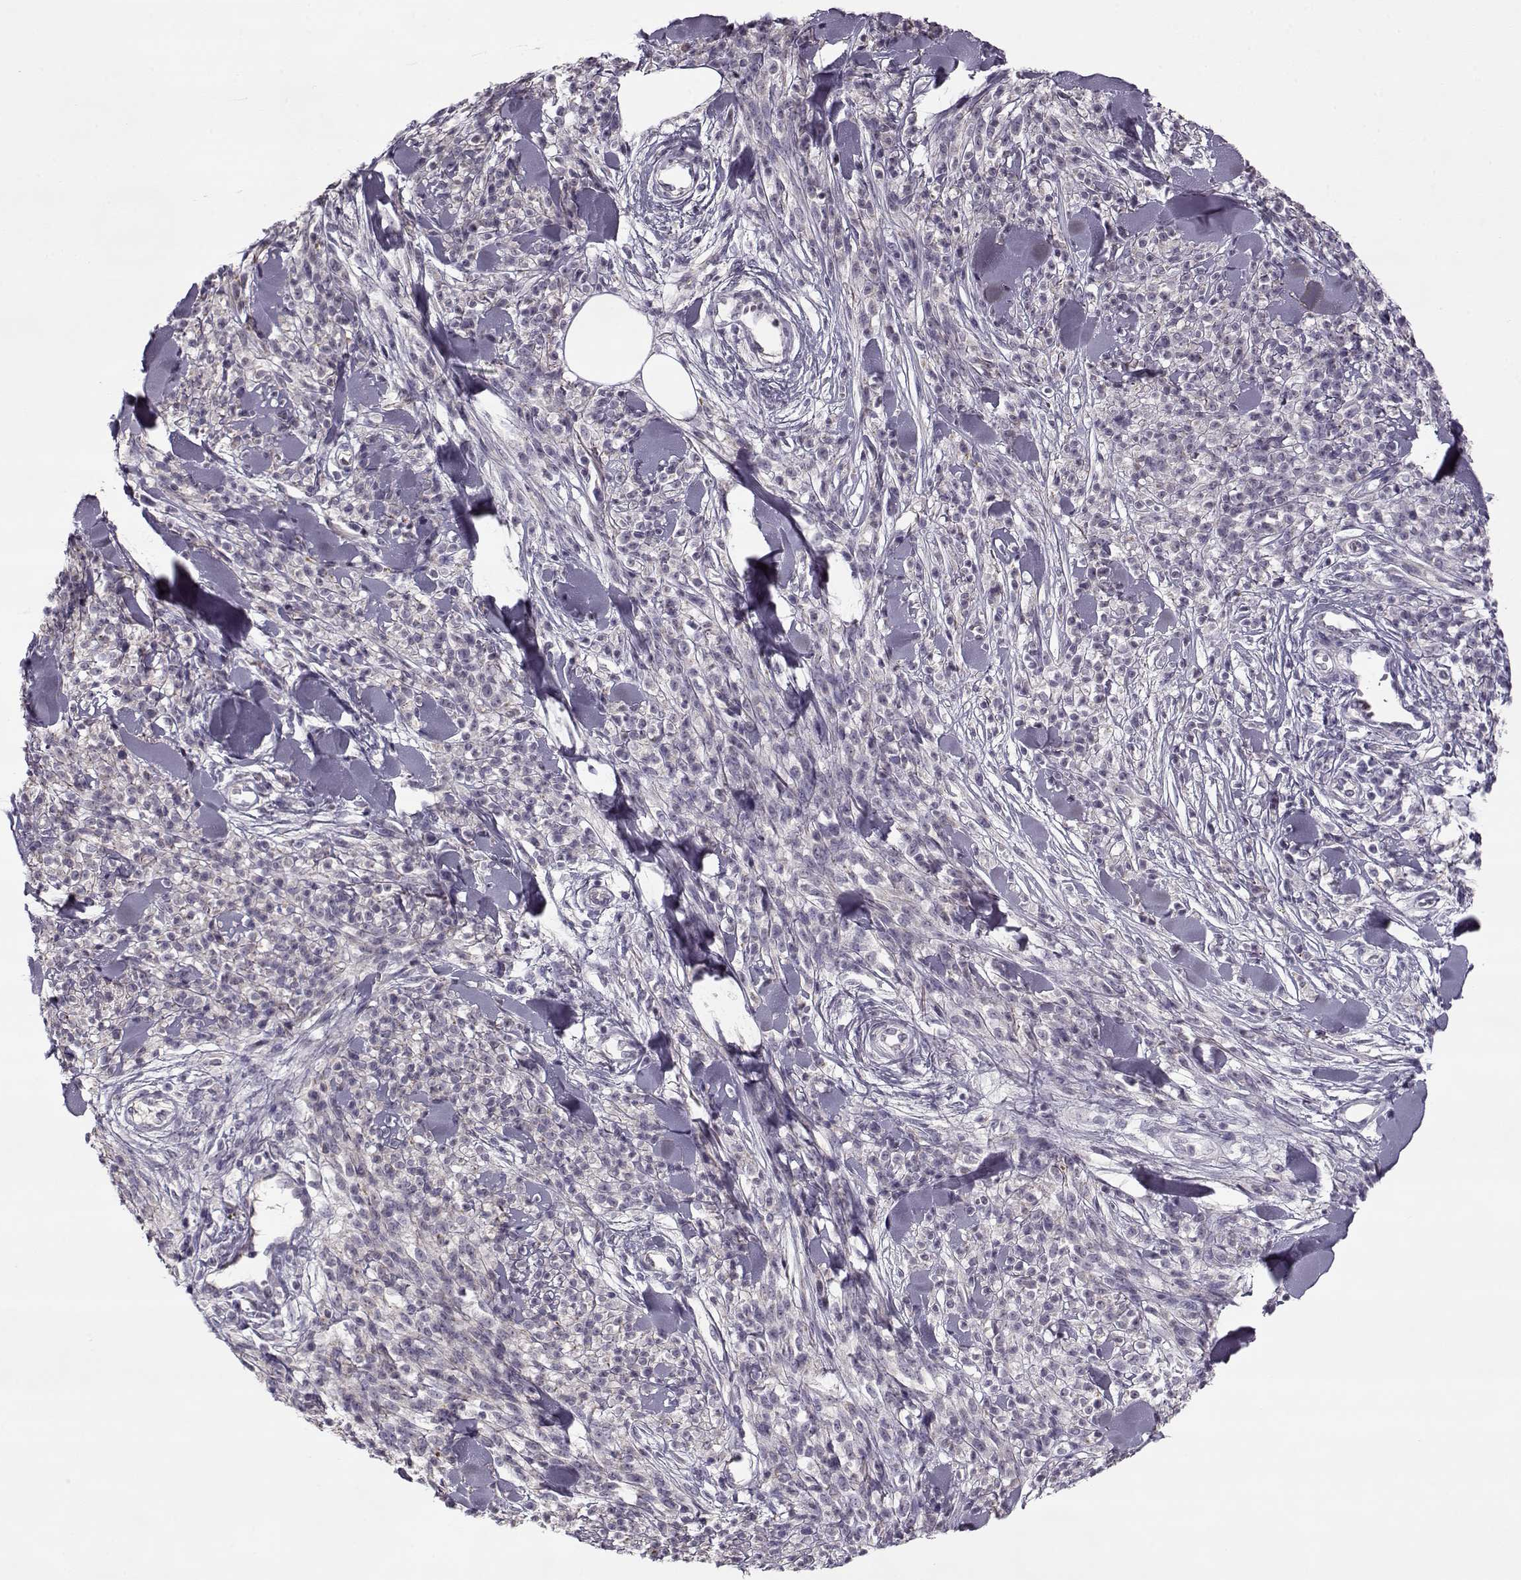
{"staining": {"intensity": "negative", "quantity": "none", "location": "none"}, "tissue": "melanoma", "cell_type": "Tumor cells", "image_type": "cancer", "snomed": [{"axis": "morphology", "description": "Malignant melanoma, NOS"}, {"axis": "topography", "description": "Skin"}, {"axis": "topography", "description": "Skin of trunk"}], "caption": "Immunohistochemical staining of melanoma exhibits no significant expression in tumor cells.", "gene": "PNMT", "patient": {"sex": "male", "age": 74}}